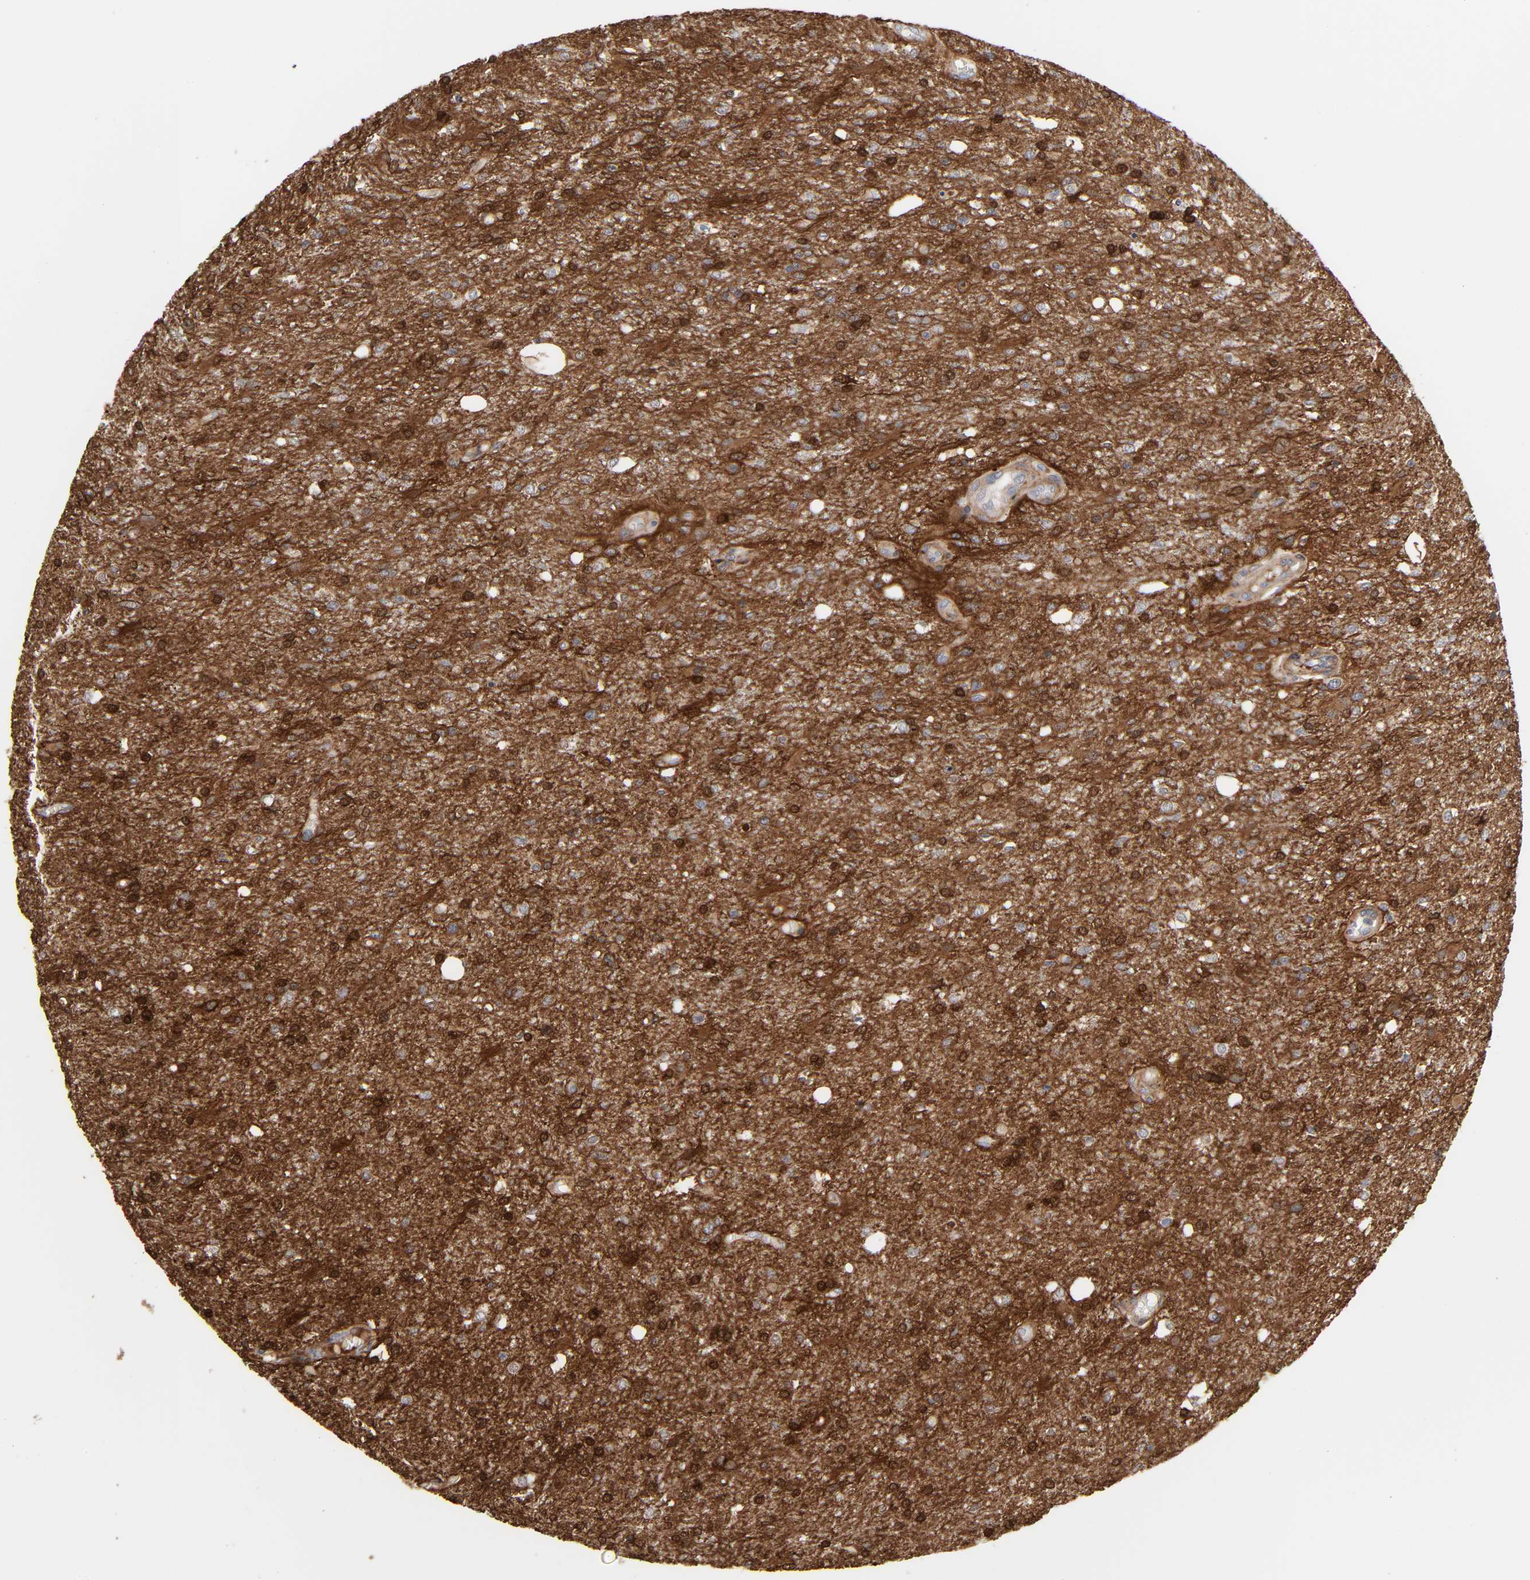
{"staining": {"intensity": "strong", "quantity": "25%-75%", "location": "cytoplasmic/membranous,nuclear"}, "tissue": "glioma", "cell_type": "Tumor cells", "image_type": "cancer", "snomed": [{"axis": "morphology", "description": "Glioma, malignant, High grade"}, {"axis": "topography", "description": "Cerebral cortex"}], "caption": "A brown stain highlights strong cytoplasmic/membranous and nuclear staining of a protein in glioma tumor cells.", "gene": "NDRG2", "patient": {"sex": "male", "age": 76}}